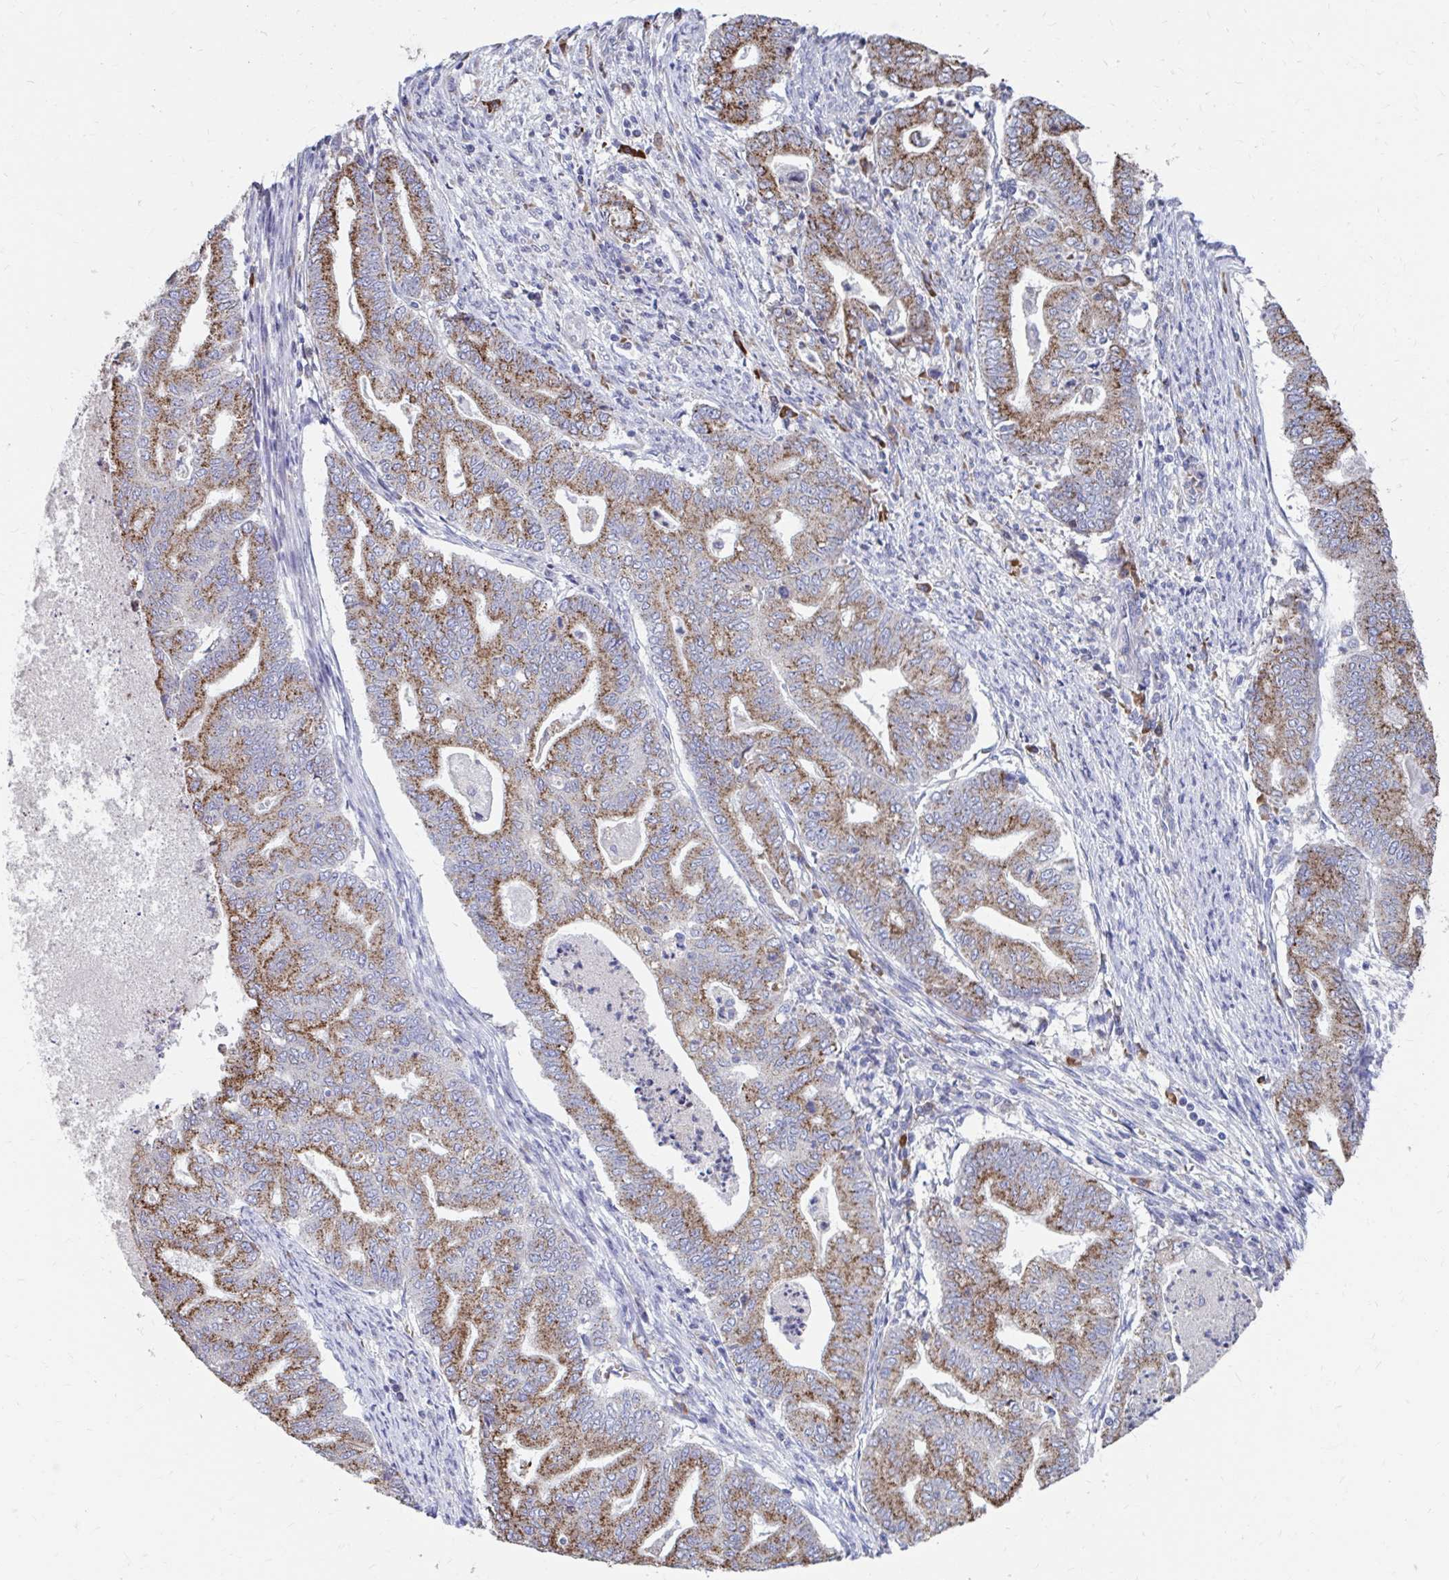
{"staining": {"intensity": "moderate", "quantity": ">75%", "location": "cytoplasmic/membranous"}, "tissue": "endometrial cancer", "cell_type": "Tumor cells", "image_type": "cancer", "snomed": [{"axis": "morphology", "description": "Adenocarcinoma, NOS"}, {"axis": "topography", "description": "Endometrium"}], "caption": "There is medium levels of moderate cytoplasmic/membranous staining in tumor cells of endometrial adenocarcinoma, as demonstrated by immunohistochemical staining (brown color).", "gene": "FKBP2", "patient": {"sex": "female", "age": 79}}